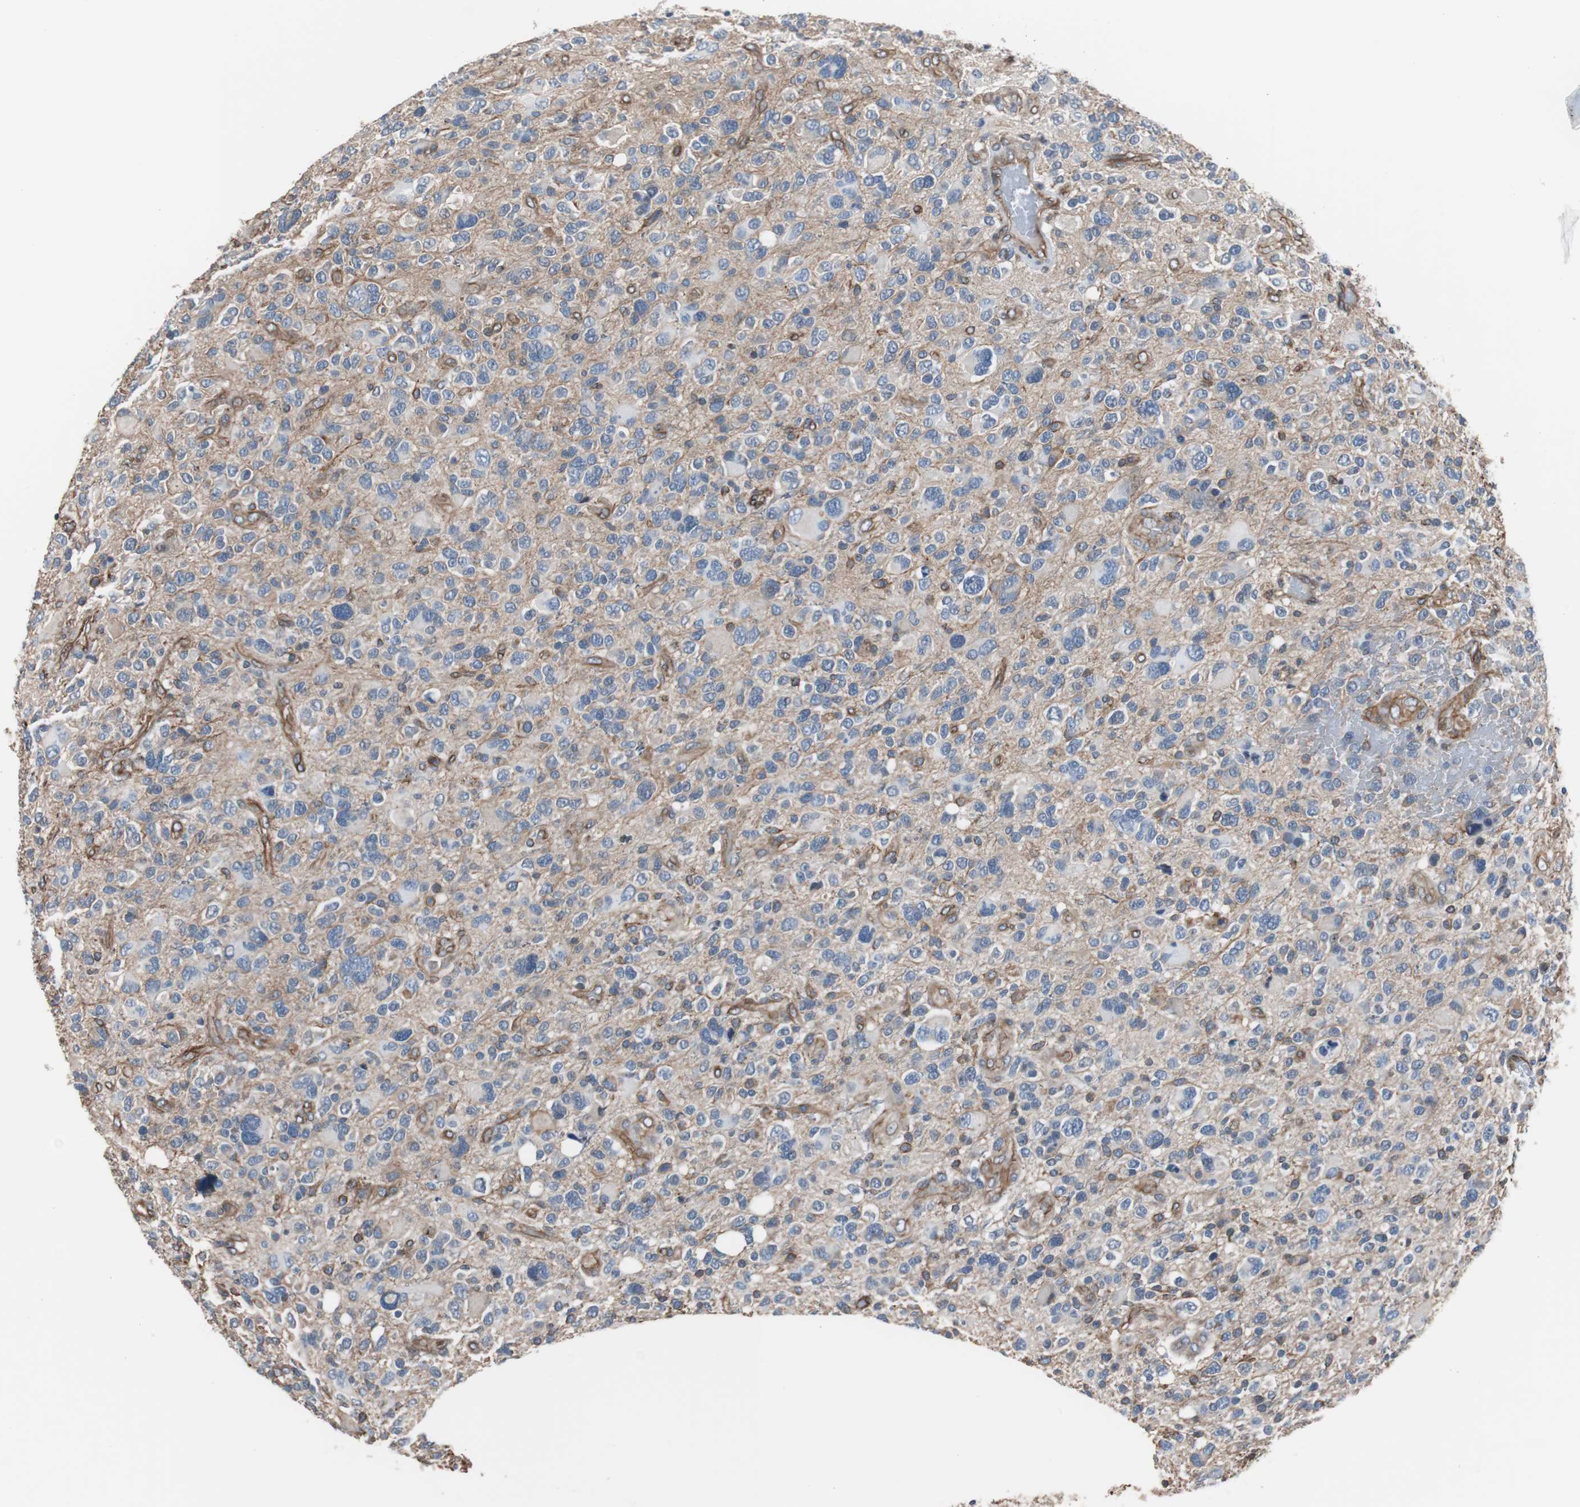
{"staining": {"intensity": "weak", "quantity": "25%-75%", "location": "cytoplasmic/membranous"}, "tissue": "glioma", "cell_type": "Tumor cells", "image_type": "cancer", "snomed": [{"axis": "morphology", "description": "Glioma, malignant, High grade"}, {"axis": "topography", "description": "Brain"}], "caption": "Immunohistochemical staining of glioma reveals weak cytoplasmic/membranous protein positivity in about 25%-75% of tumor cells.", "gene": "KIF3B", "patient": {"sex": "male", "age": 48}}